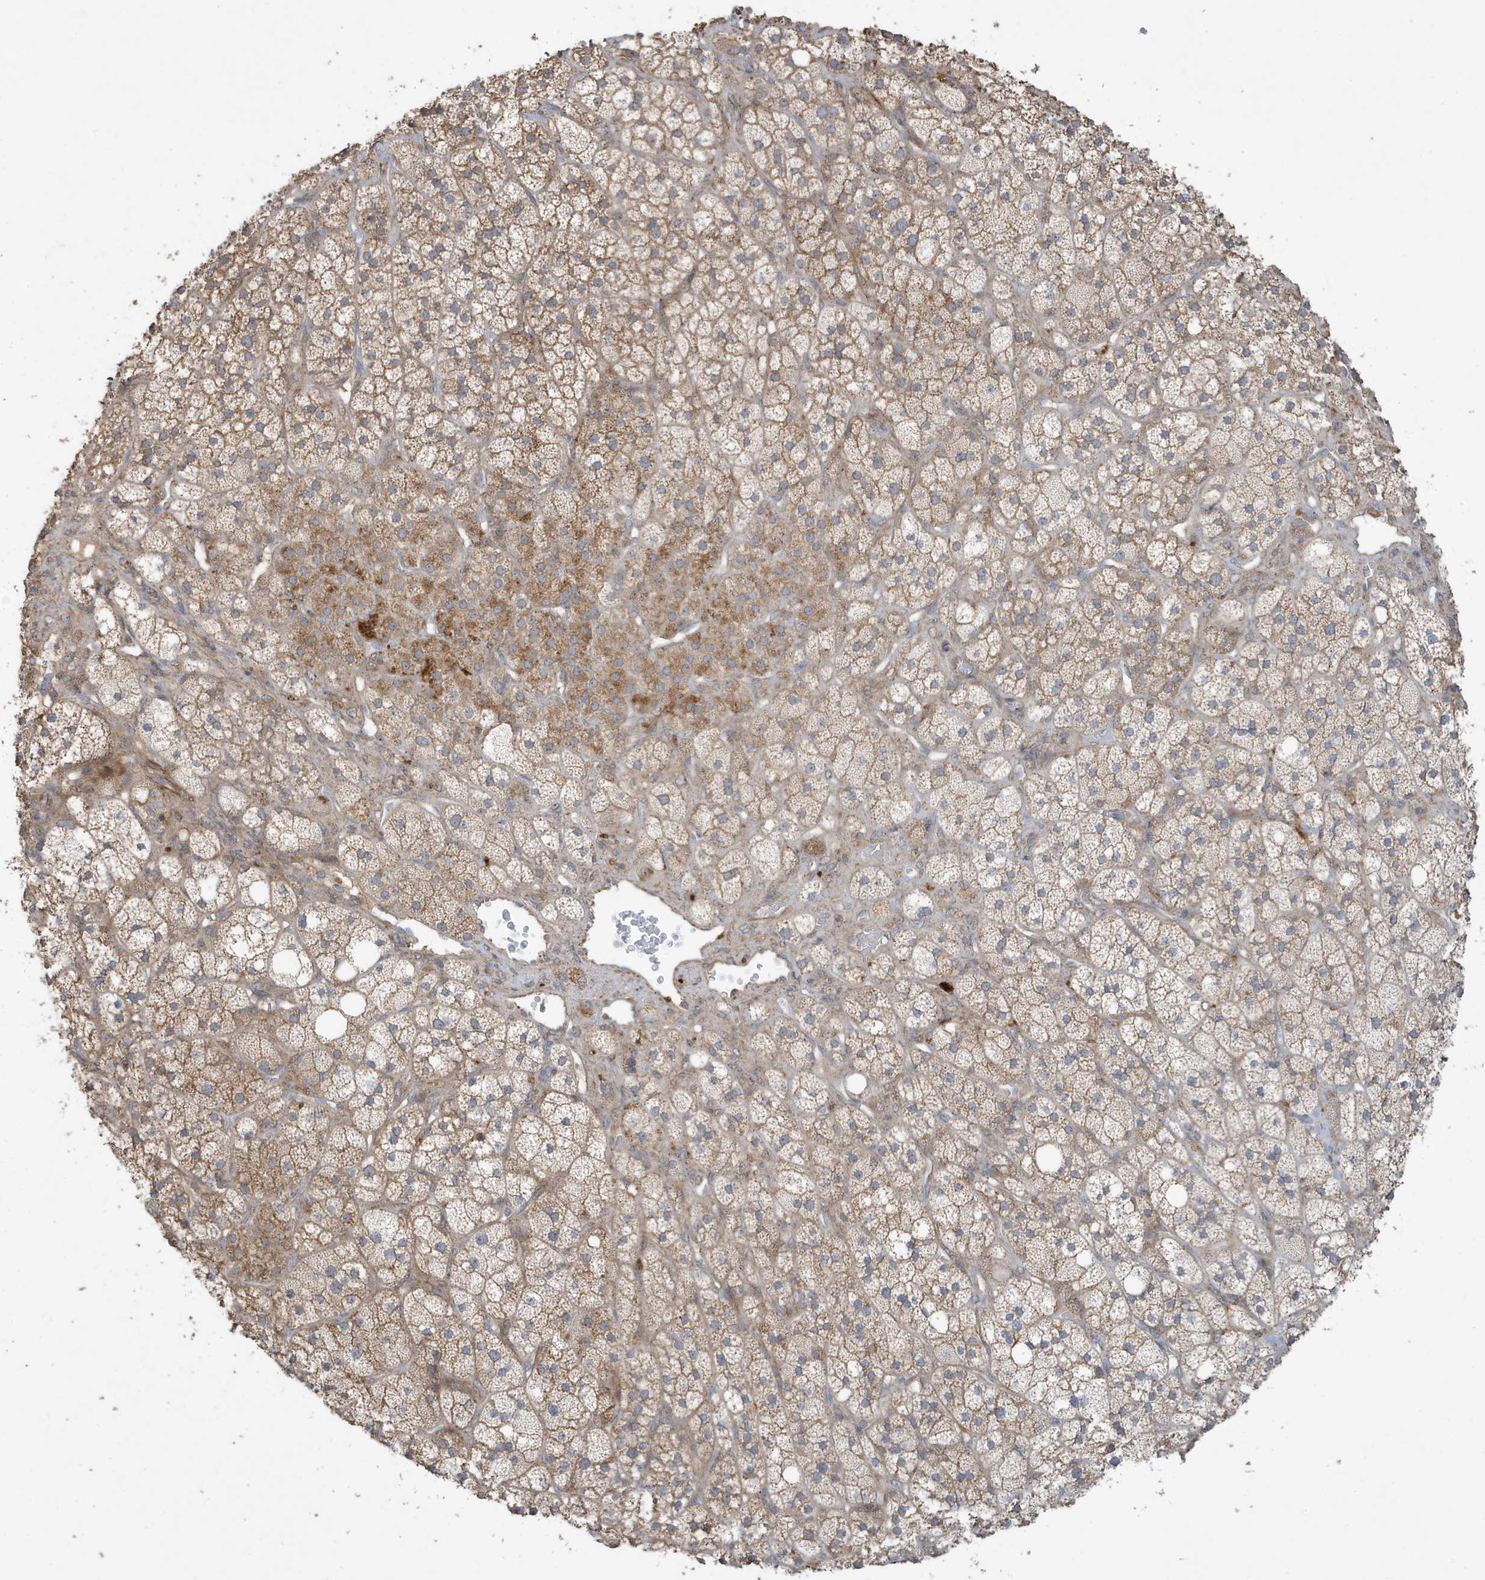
{"staining": {"intensity": "moderate", "quantity": "25%-75%", "location": "cytoplasmic/membranous"}, "tissue": "adrenal gland", "cell_type": "Glandular cells", "image_type": "normal", "snomed": [{"axis": "morphology", "description": "Normal tissue, NOS"}, {"axis": "topography", "description": "Adrenal gland"}], "caption": "IHC (DAB (3,3'-diaminobenzidine)) staining of normal adrenal gland displays moderate cytoplasmic/membranous protein staining in approximately 25%-75% of glandular cells. (DAB (3,3'-diaminobenzidine) IHC, brown staining for protein, blue staining for nuclei).", "gene": "PRRT3", "patient": {"sex": "male", "age": 61}}